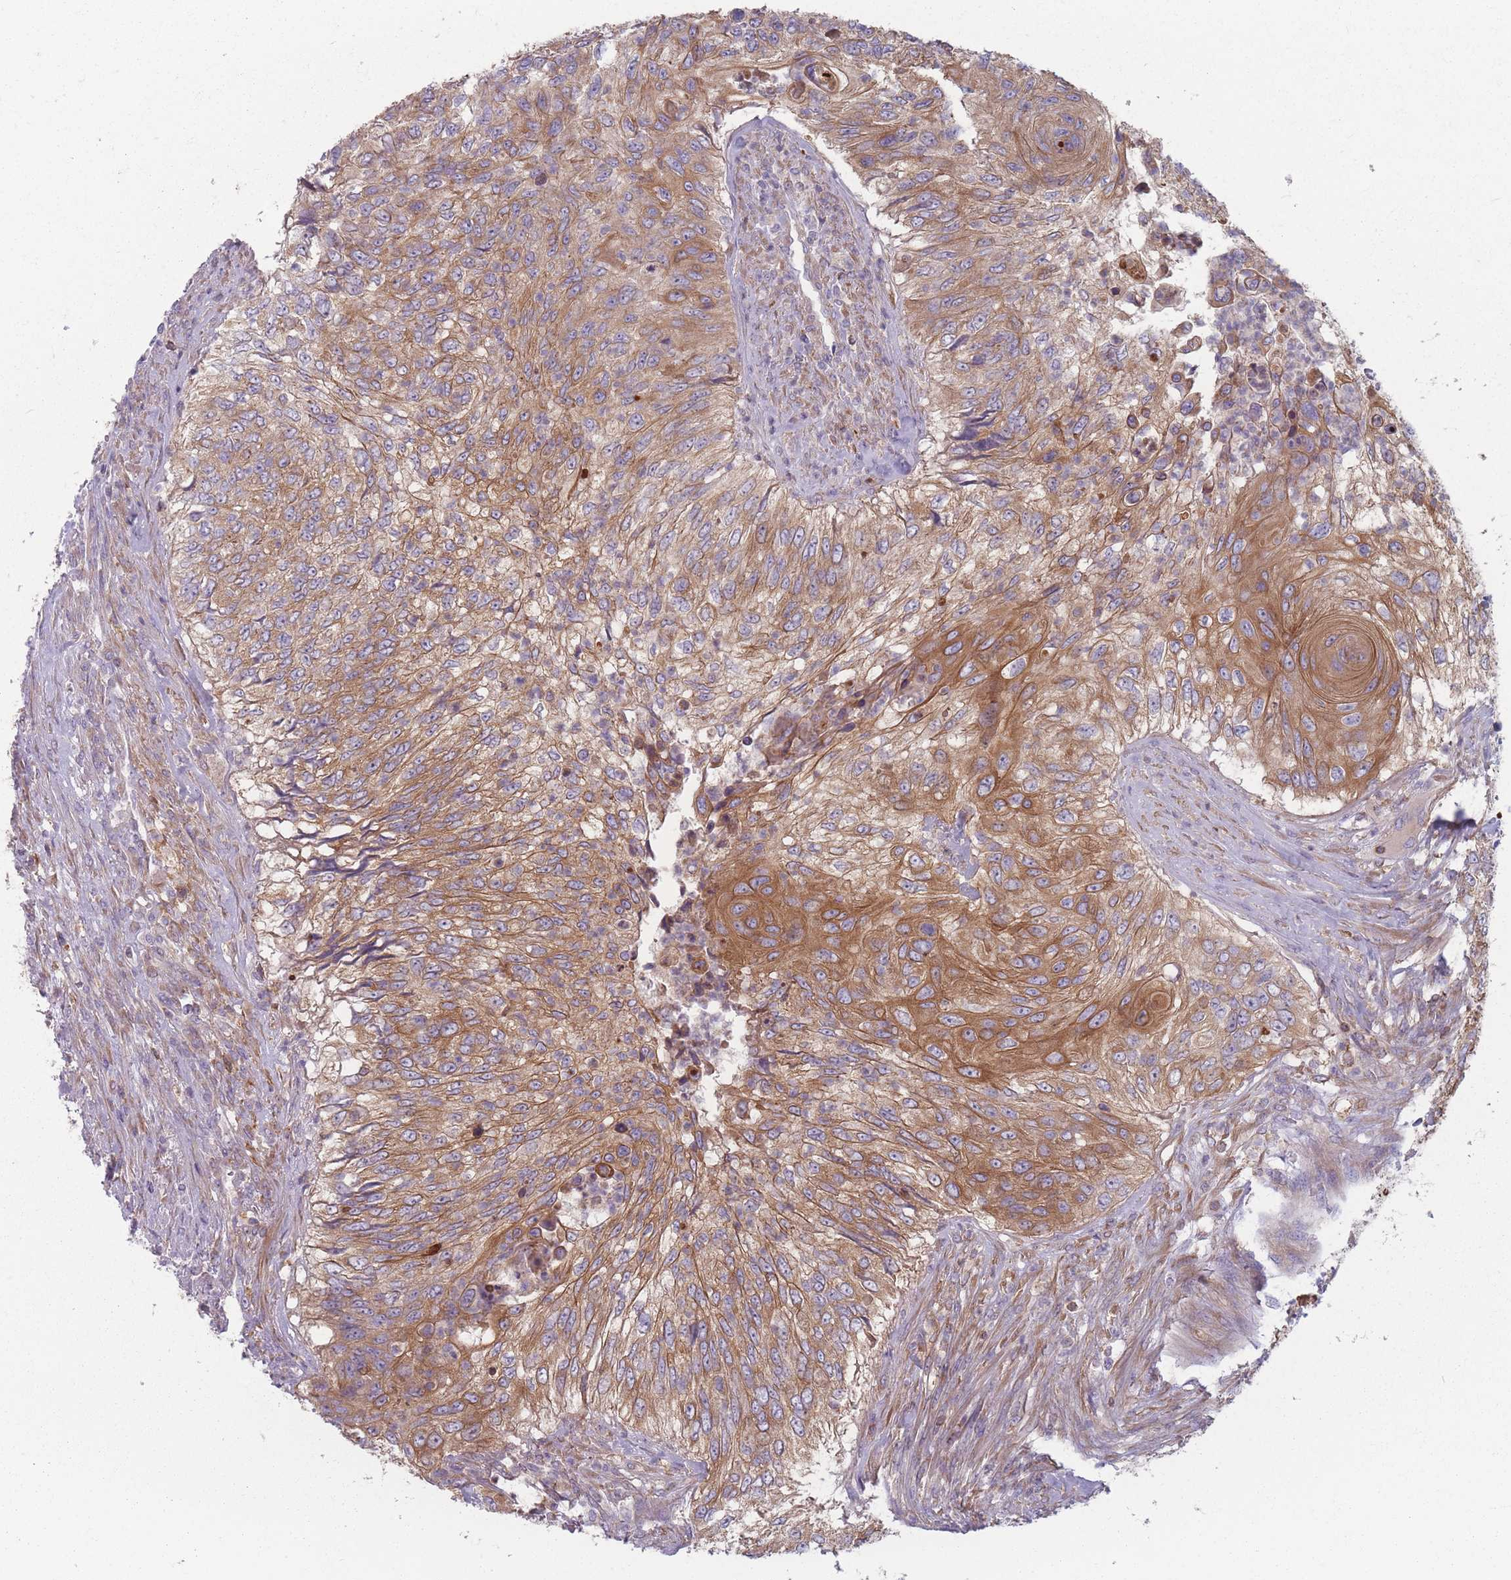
{"staining": {"intensity": "moderate", "quantity": ">75%", "location": "cytoplasmic/membranous"}, "tissue": "urothelial cancer", "cell_type": "Tumor cells", "image_type": "cancer", "snomed": [{"axis": "morphology", "description": "Urothelial carcinoma, High grade"}, {"axis": "topography", "description": "Urinary bladder"}], "caption": "Protein analysis of urothelial cancer tissue displays moderate cytoplasmic/membranous expression in about >75% of tumor cells. (DAB (3,3'-diaminobenzidine) IHC with brightfield microscopy, high magnification).", "gene": "HSBP1L1", "patient": {"sex": "female", "age": 60}}